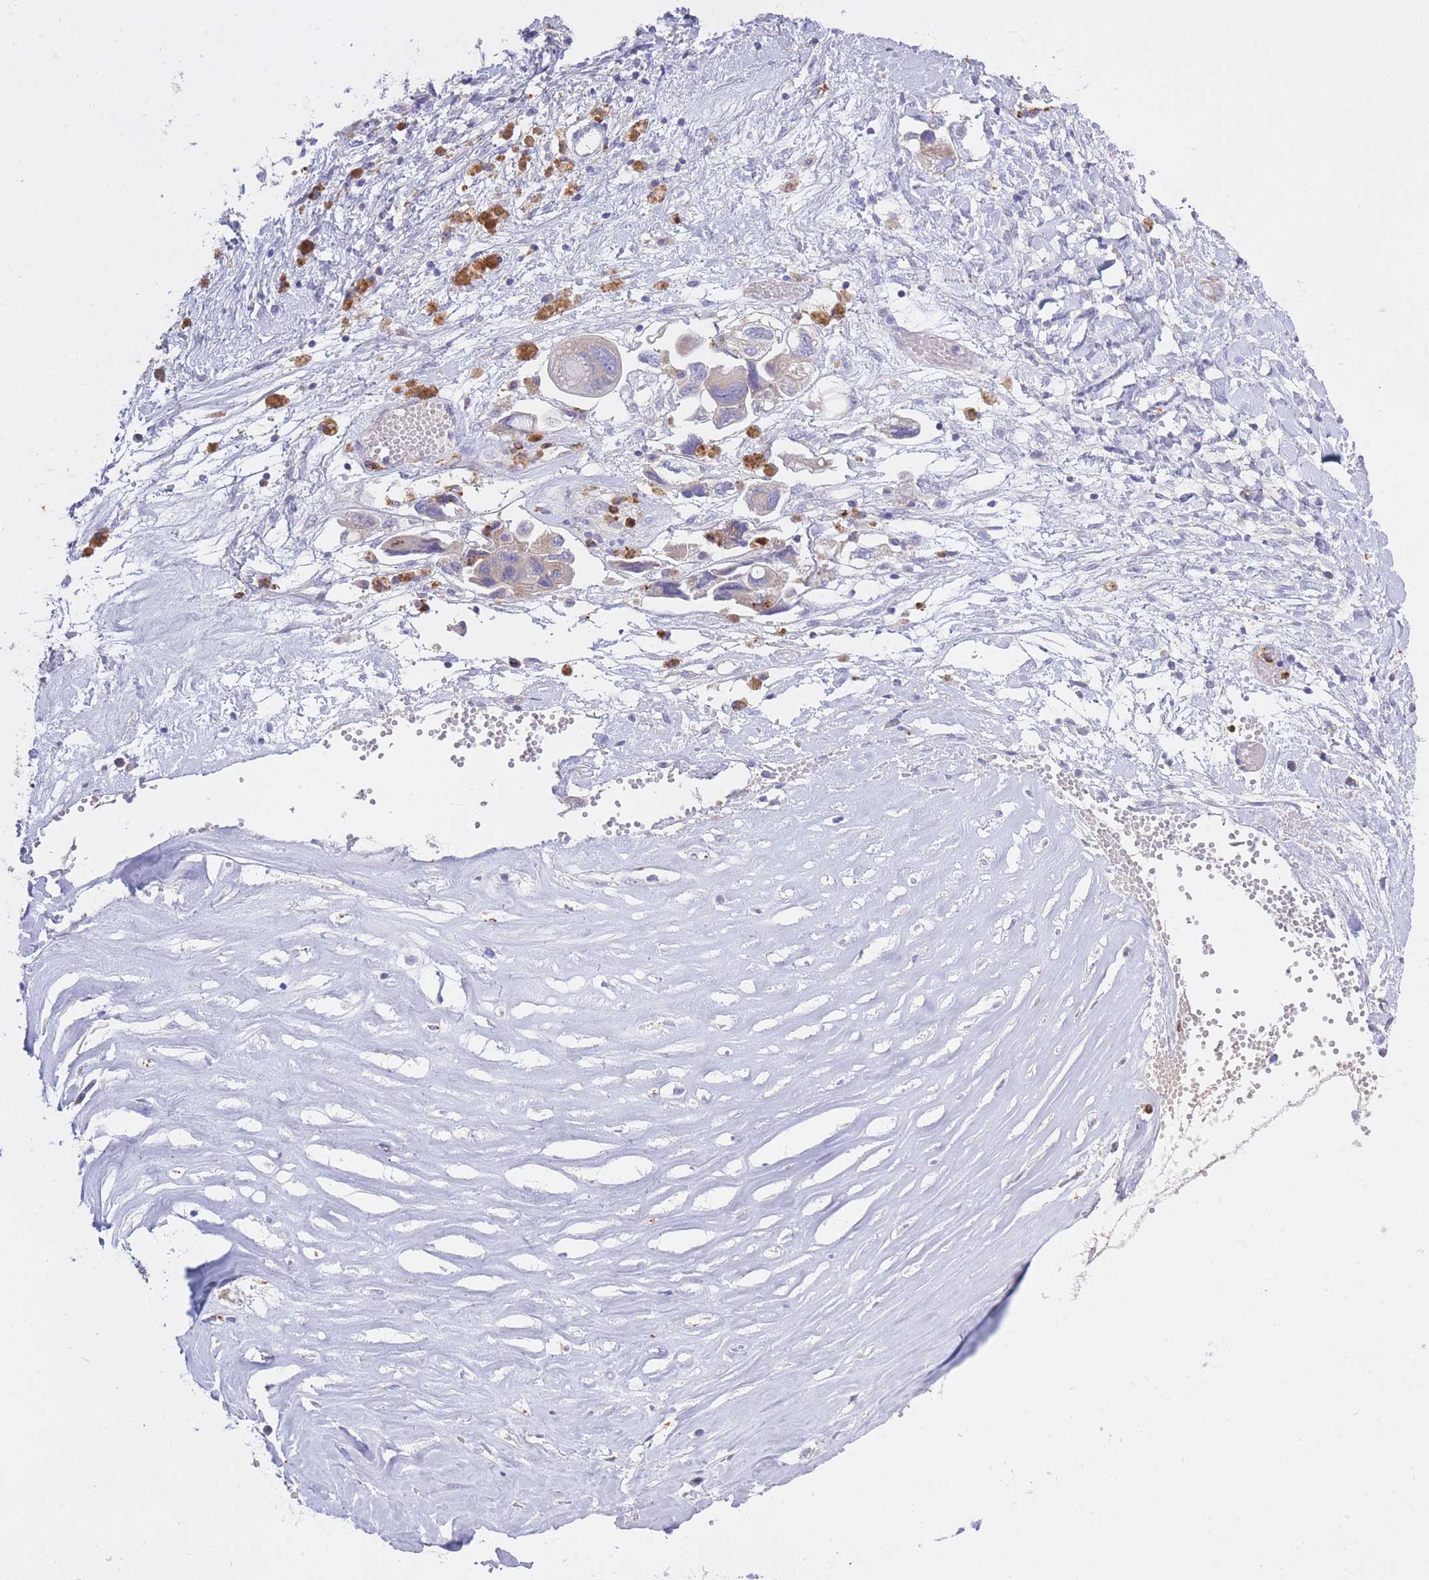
{"staining": {"intensity": "negative", "quantity": "none", "location": "none"}, "tissue": "ovarian cancer", "cell_type": "Tumor cells", "image_type": "cancer", "snomed": [{"axis": "morphology", "description": "Carcinoma, NOS"}, {"axis": "morphology", "description": "Cystadenocarcinoma, serous, NOS"}, {"axis": "topography", "description": "Ovary"}], "caption": "An image of serous cystadenocarcinoma (ovarian) stained for a protein exhibits no brown staining in tumor cells.", "gene": "CENPM", "patient": {"sex": "female", "age": 69}}